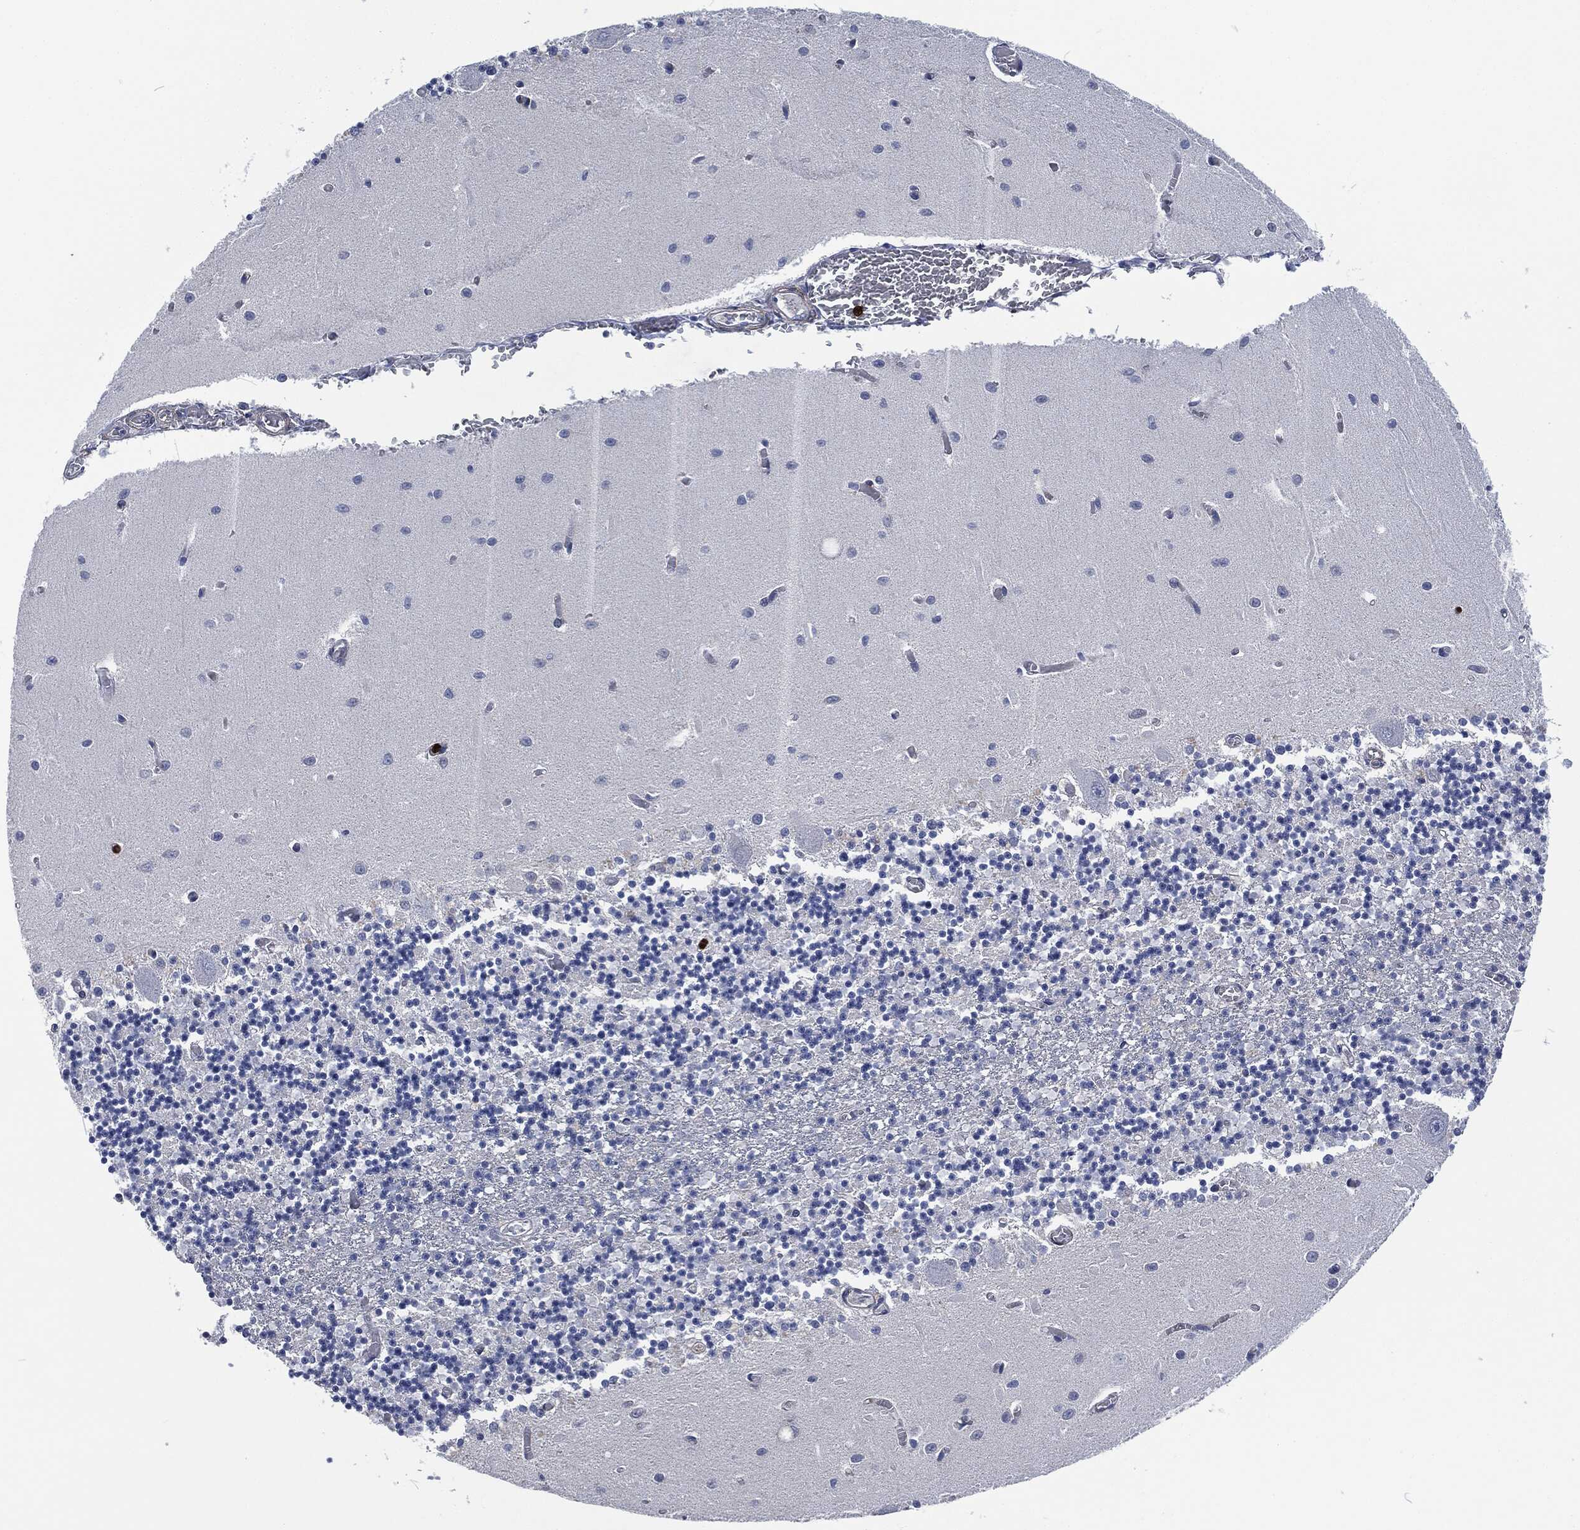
{"staining": {"intensity": "negative", "quantity": "none", "location": "none"}, "tissue": "cerebellum", "cell_type": "Cells in granular layer", "image_type": "normal", "snomed": [{"axis": "morphology", "description": "Normal tissue, NOS"}, {"axis": "topography", "description": "Cerebellum"}], "caption": "DAB immunohistochemical staining of normal cerebellum demonstrates no significant staining in cells in granular layer. (DAB (3,3'-diaminobenzidine) immunohistochemistry, high magnification).", "gene": "MPO", "patient": {"sex": "female", "age": 64}}